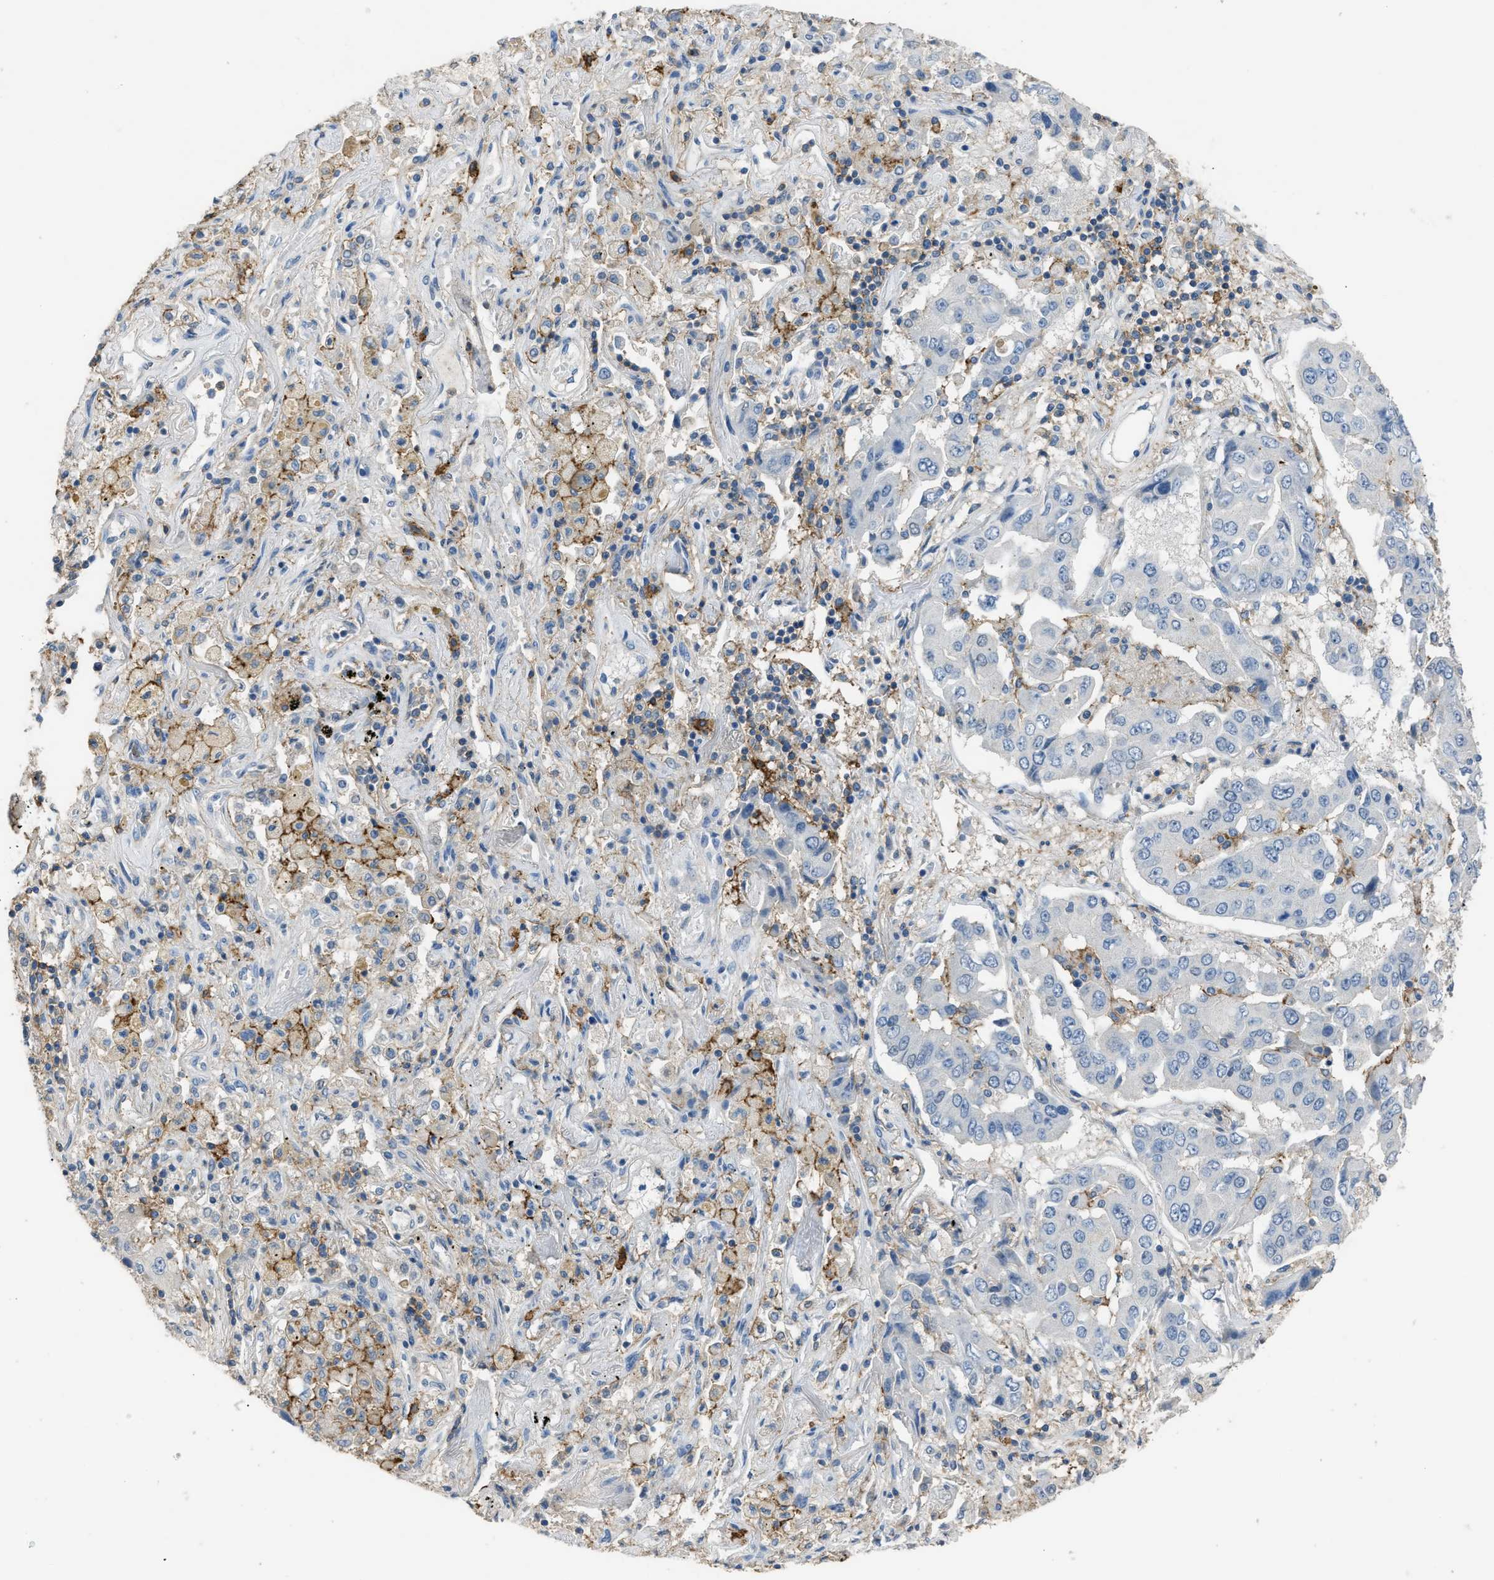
{"staining": {"intensity": "negative", "quantity": "none", "location": "none"}, "tissue": "lung cancer", "cell_type": "Tumor cells", "image_type": "cancer", "snomed": [{"axis": "morphology", "description": "Adenocarcinoma, NOS"}, {"axis": "topography", "description": "Lung"}], "caption": "A high-resolution micrograph shows IHC staining of lung adenocarcinoma, which exhibits no significant staining in tumor cells. (DAB immunohistochemistry visualized using brightfield microscopy, high magnification).", "gene": "OR51E1", "patient": {"sex": "female", "age": 65}}